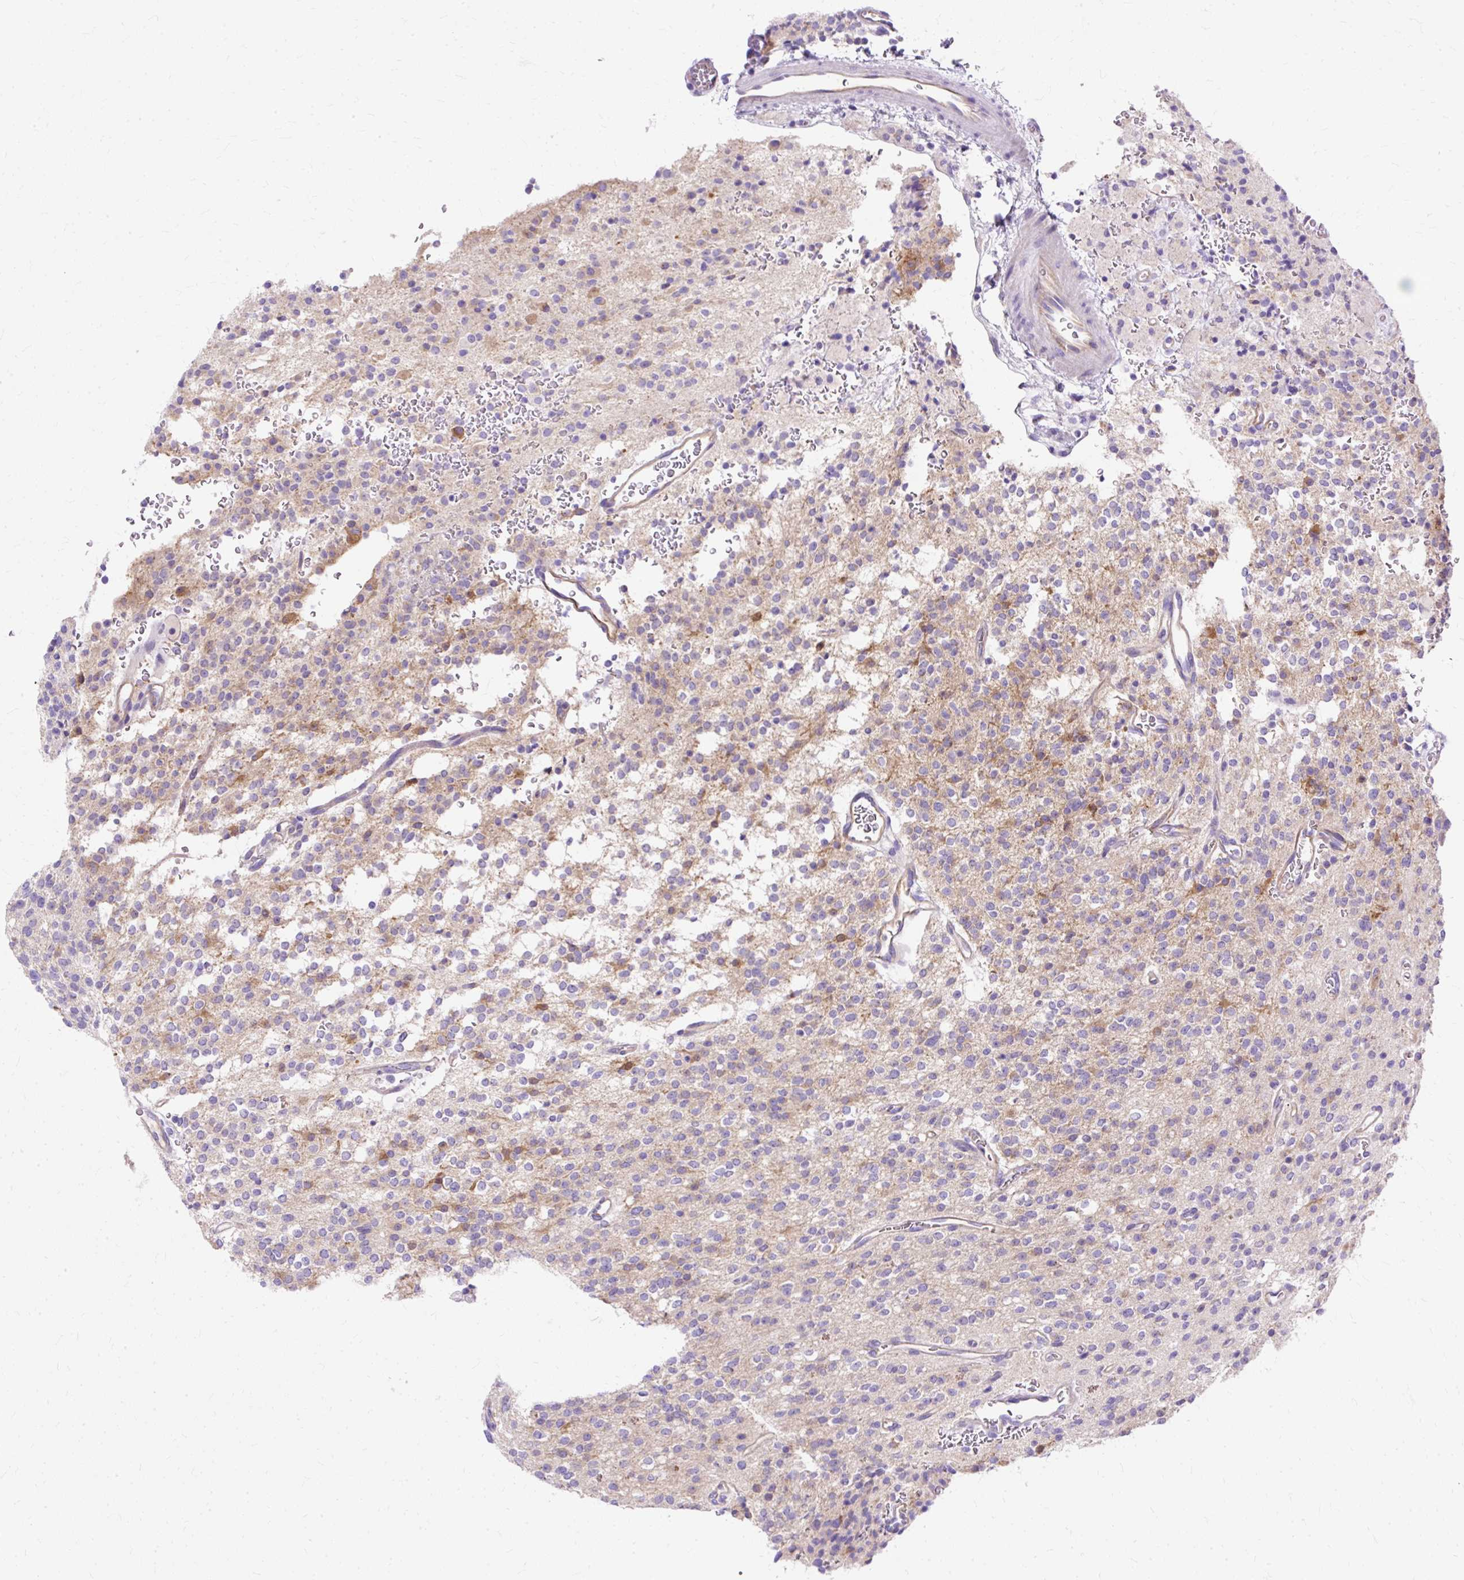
{"staining": {"intensity": "negative", "quantity": "none", "location": "none"}, "tissue": "glioma", "cell_type": "Tumor cells", "image_type": "cancer", "snomed": [{"axis": "morphology", "description": "Glioma, malignant, High grade"}, {"axis": "topography", "description": "Brain"}], "caption": "IHC of human glioma demonstrates no staining in tumor cells.", "gene": "MYO6", "patient": {"sex": "male", "age": 34}}